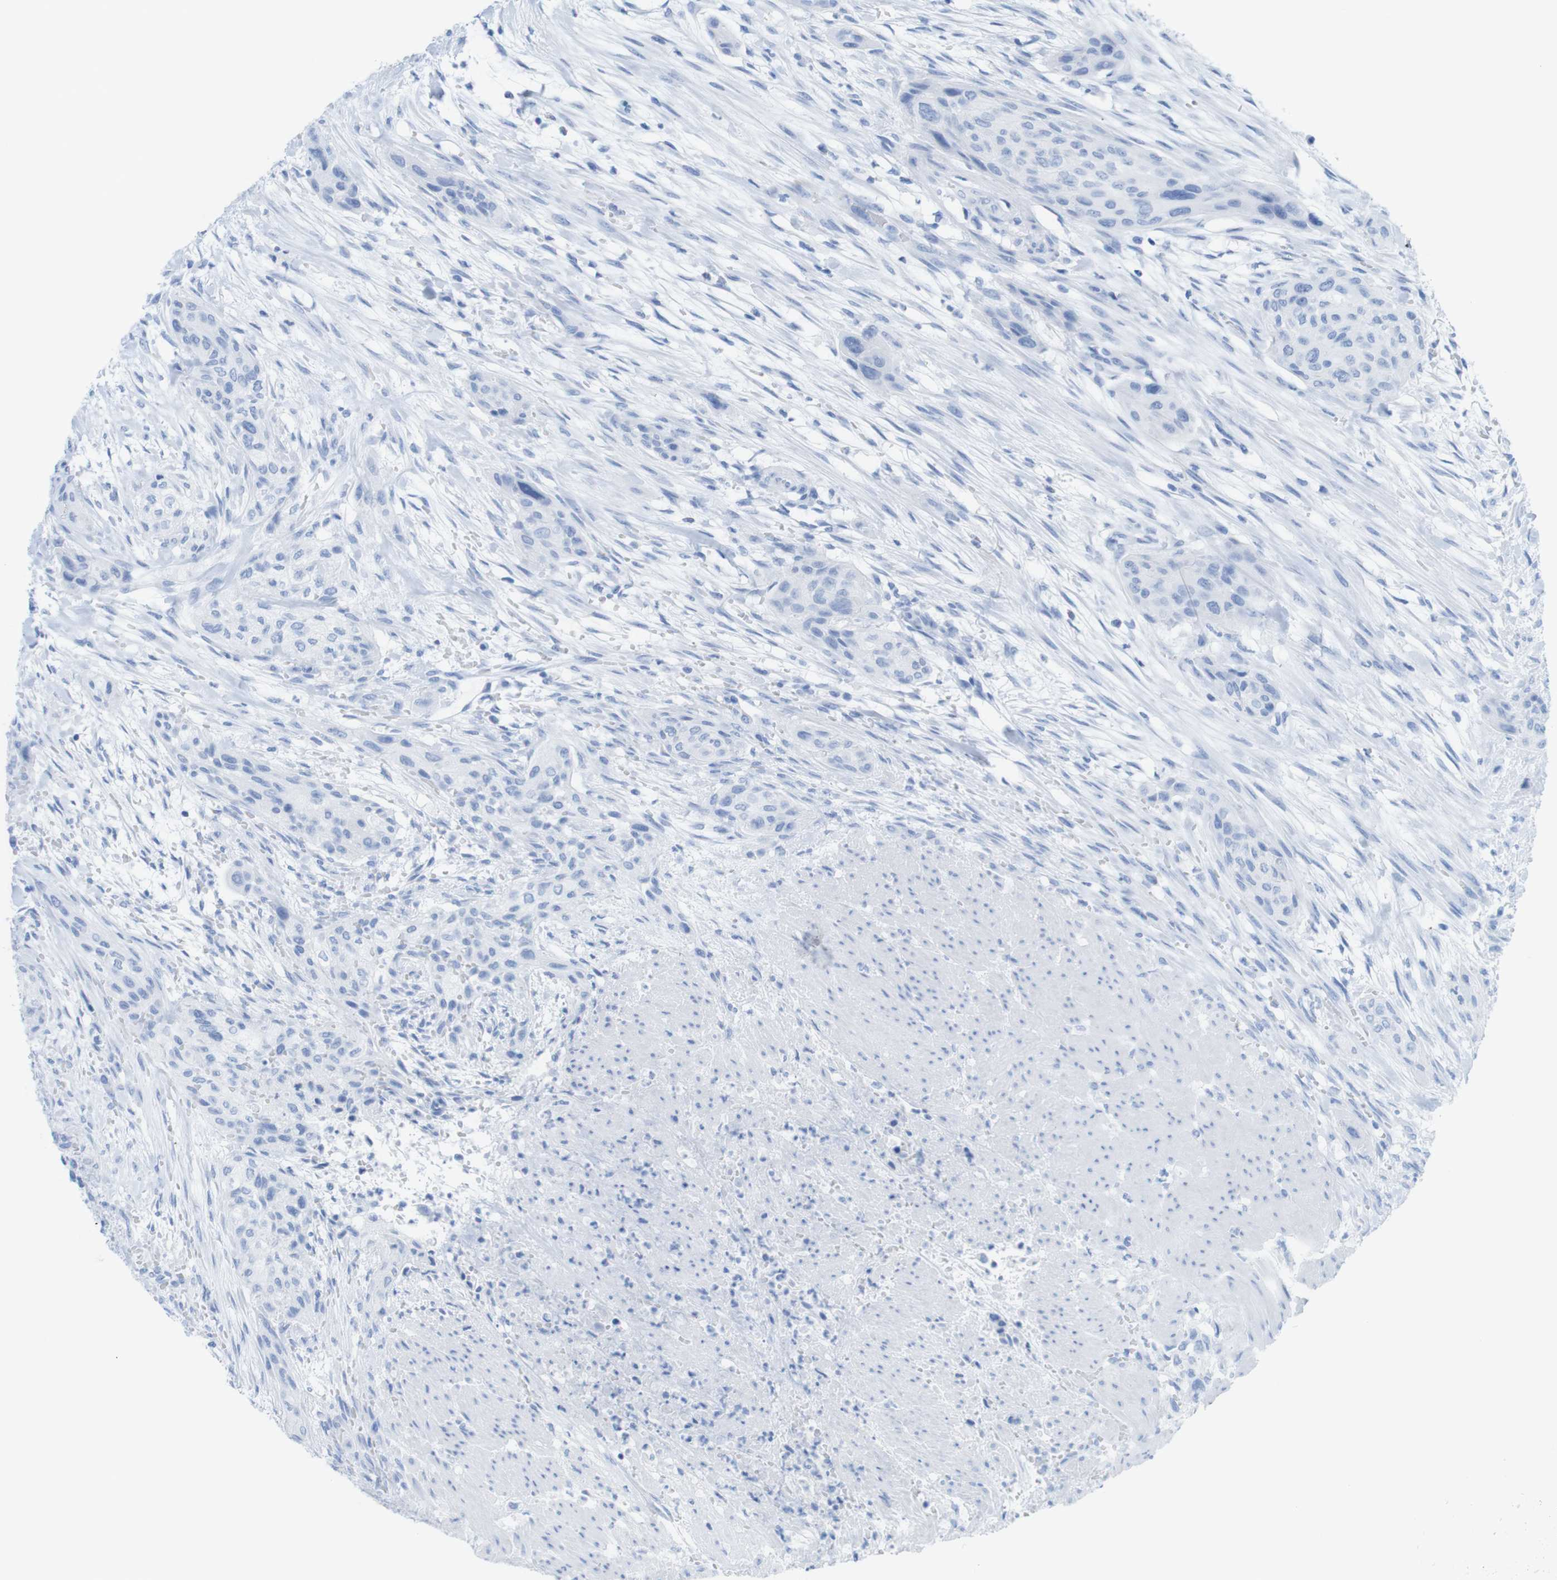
{"staining": {"intensity": "negative", "quantity": "none", "location": "none"}, "tissue": "urothelial cancer", "cell_type": "Tumor cells", "image_type": "cancer", "snomed": [{"axis": "morphology", "description": "Urothelial carcinoma, High grade"}, {"axis": "topography", "description": "Urinary bladder"}], "caption": "The image displays no staining of tumor cells in urothelial carcinoma (high-grade). (Stains: DAB (3,3'-diaminobenzidine) immunohistochemistry (IHC) with hematoxylin counter stain, Microscopy: brightfield microscopy at high magnification).", "gene": "MYH7", "patient": {"sex": "male", "age": 35}}